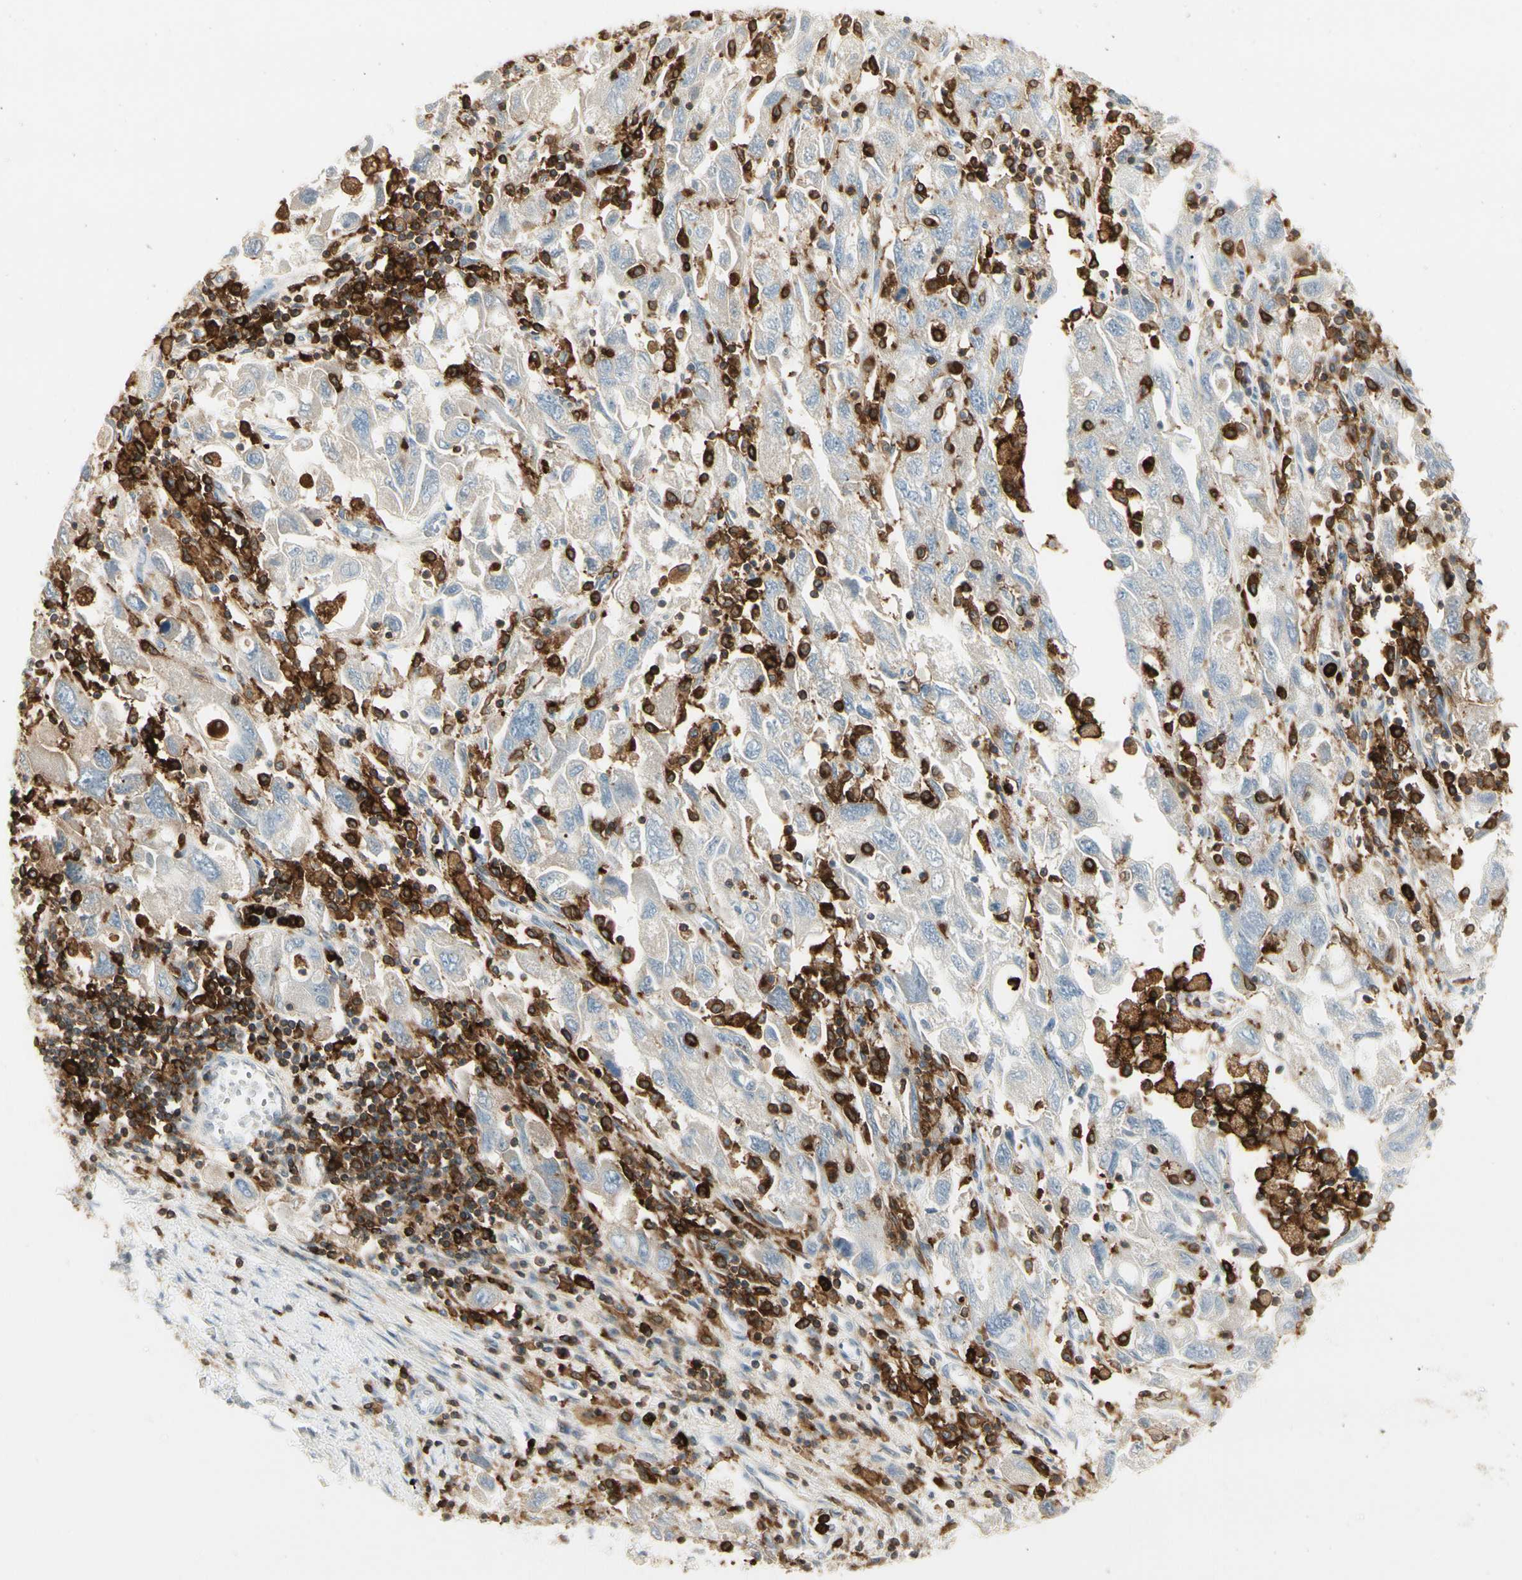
{"staining": {"intensity": "negative", "quantity": "none", "location": "none"}, "tissue": "ovarian cancer", "cell_type": "Tumor cells", "image_type": "cancer", "snomed": [{"axis": "morphology", "description": "Carcinoma, NOS"}, {"axis": "morphology", "description": "Cystadenocarcinoma, serous, NOS"}, {"axis": "topography", "description": "Ovary"}], "caption": "There is no significant positivity in tumor cells of ovarian carcinoma.", "gene": "ITGB2", "patient": {"sex": "female", "age": 69}}